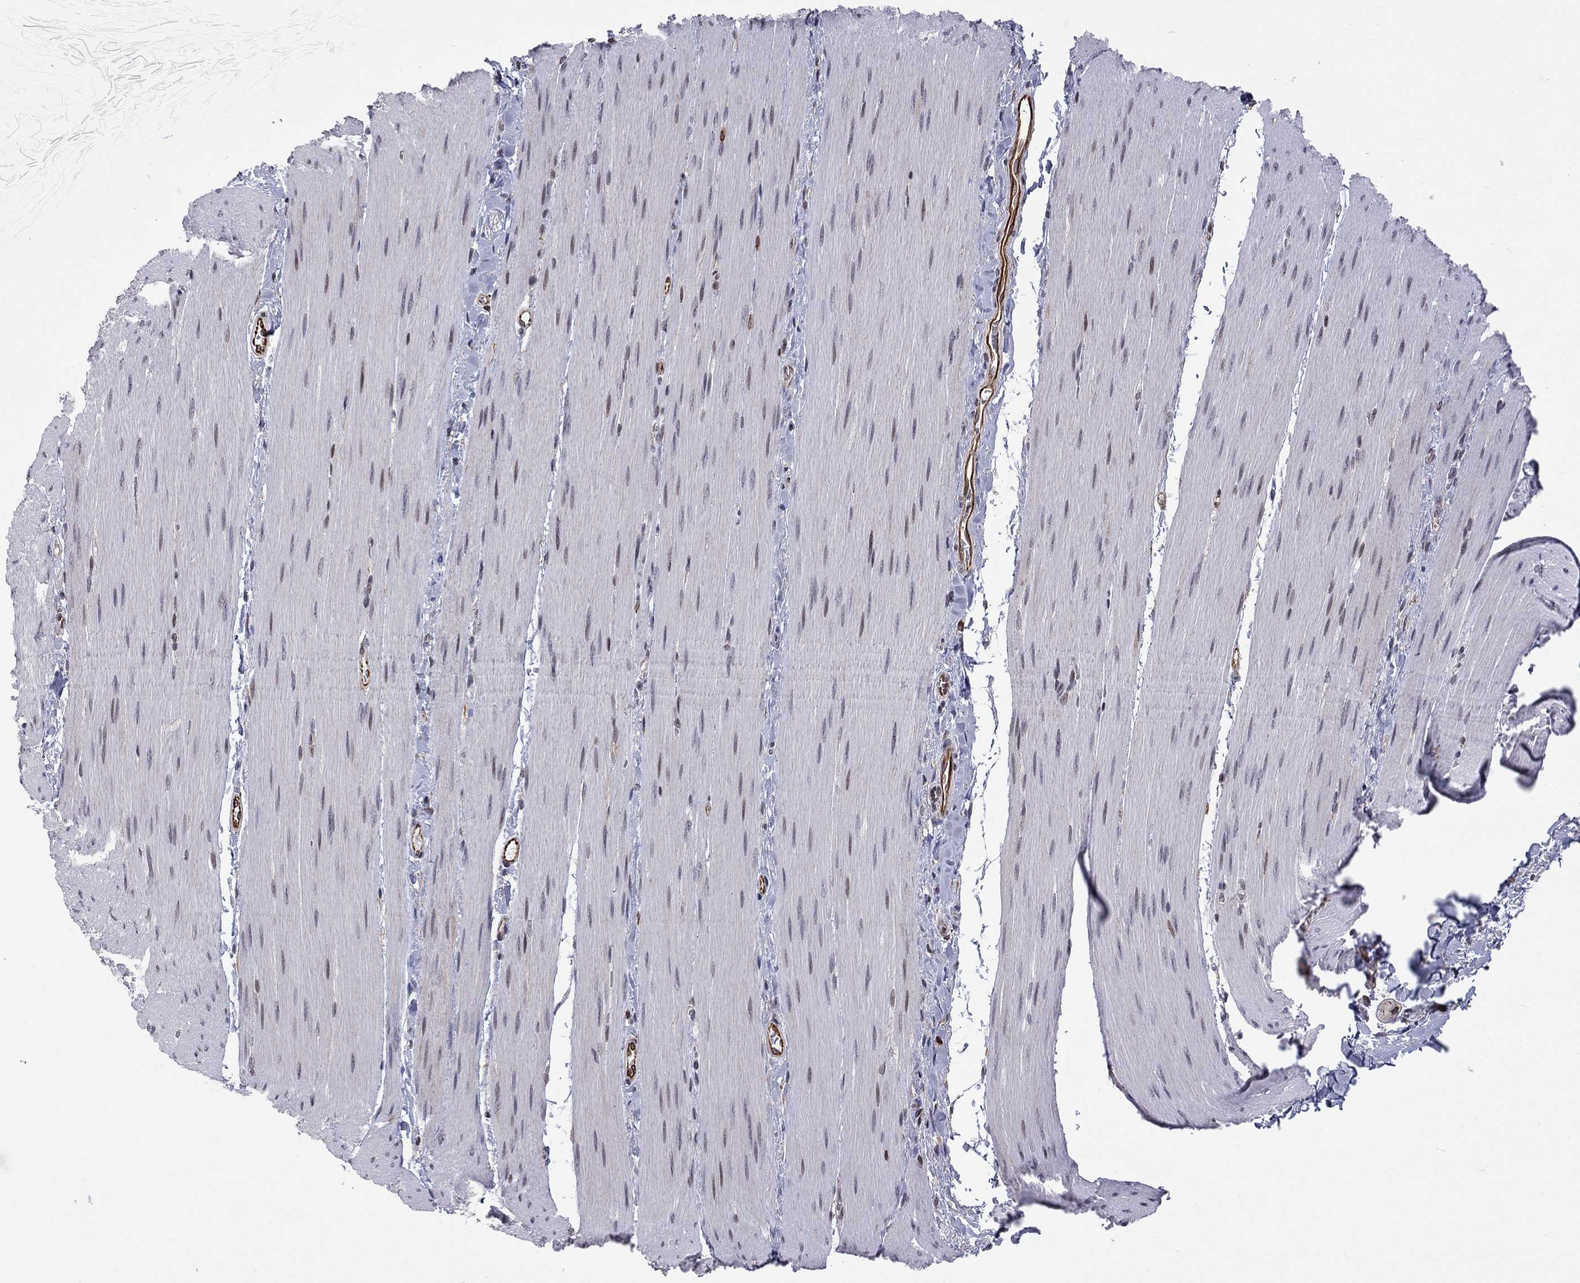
{"staining": {"intensity": "negative", "quantity": "none", "location": "none"}, "tissue": "soft tissue", "cell_type": "Fibroblasts", "image_type": "normal", "snomed": [{"axis": "morphology", "description": "Normal tissue, NOS"}, {"axis": "topography", "description": "Smooth muscle"}, {"axis": "topography", "description": "Duodenum"}, {"axis": "topography", "description": "Peripheral nerve tissue"}], "caption": "This is a micrograph of immunohistochemistry (IHC) staining of benign soft tissue, which shows no staining in fibroblasts. (DAB (3,3'-diaminobenzidine) immunohistochemistry with hematoxylin counter stain).", "gene": "MTNR1B", "patient": {"sex": "female", "age": 61}}